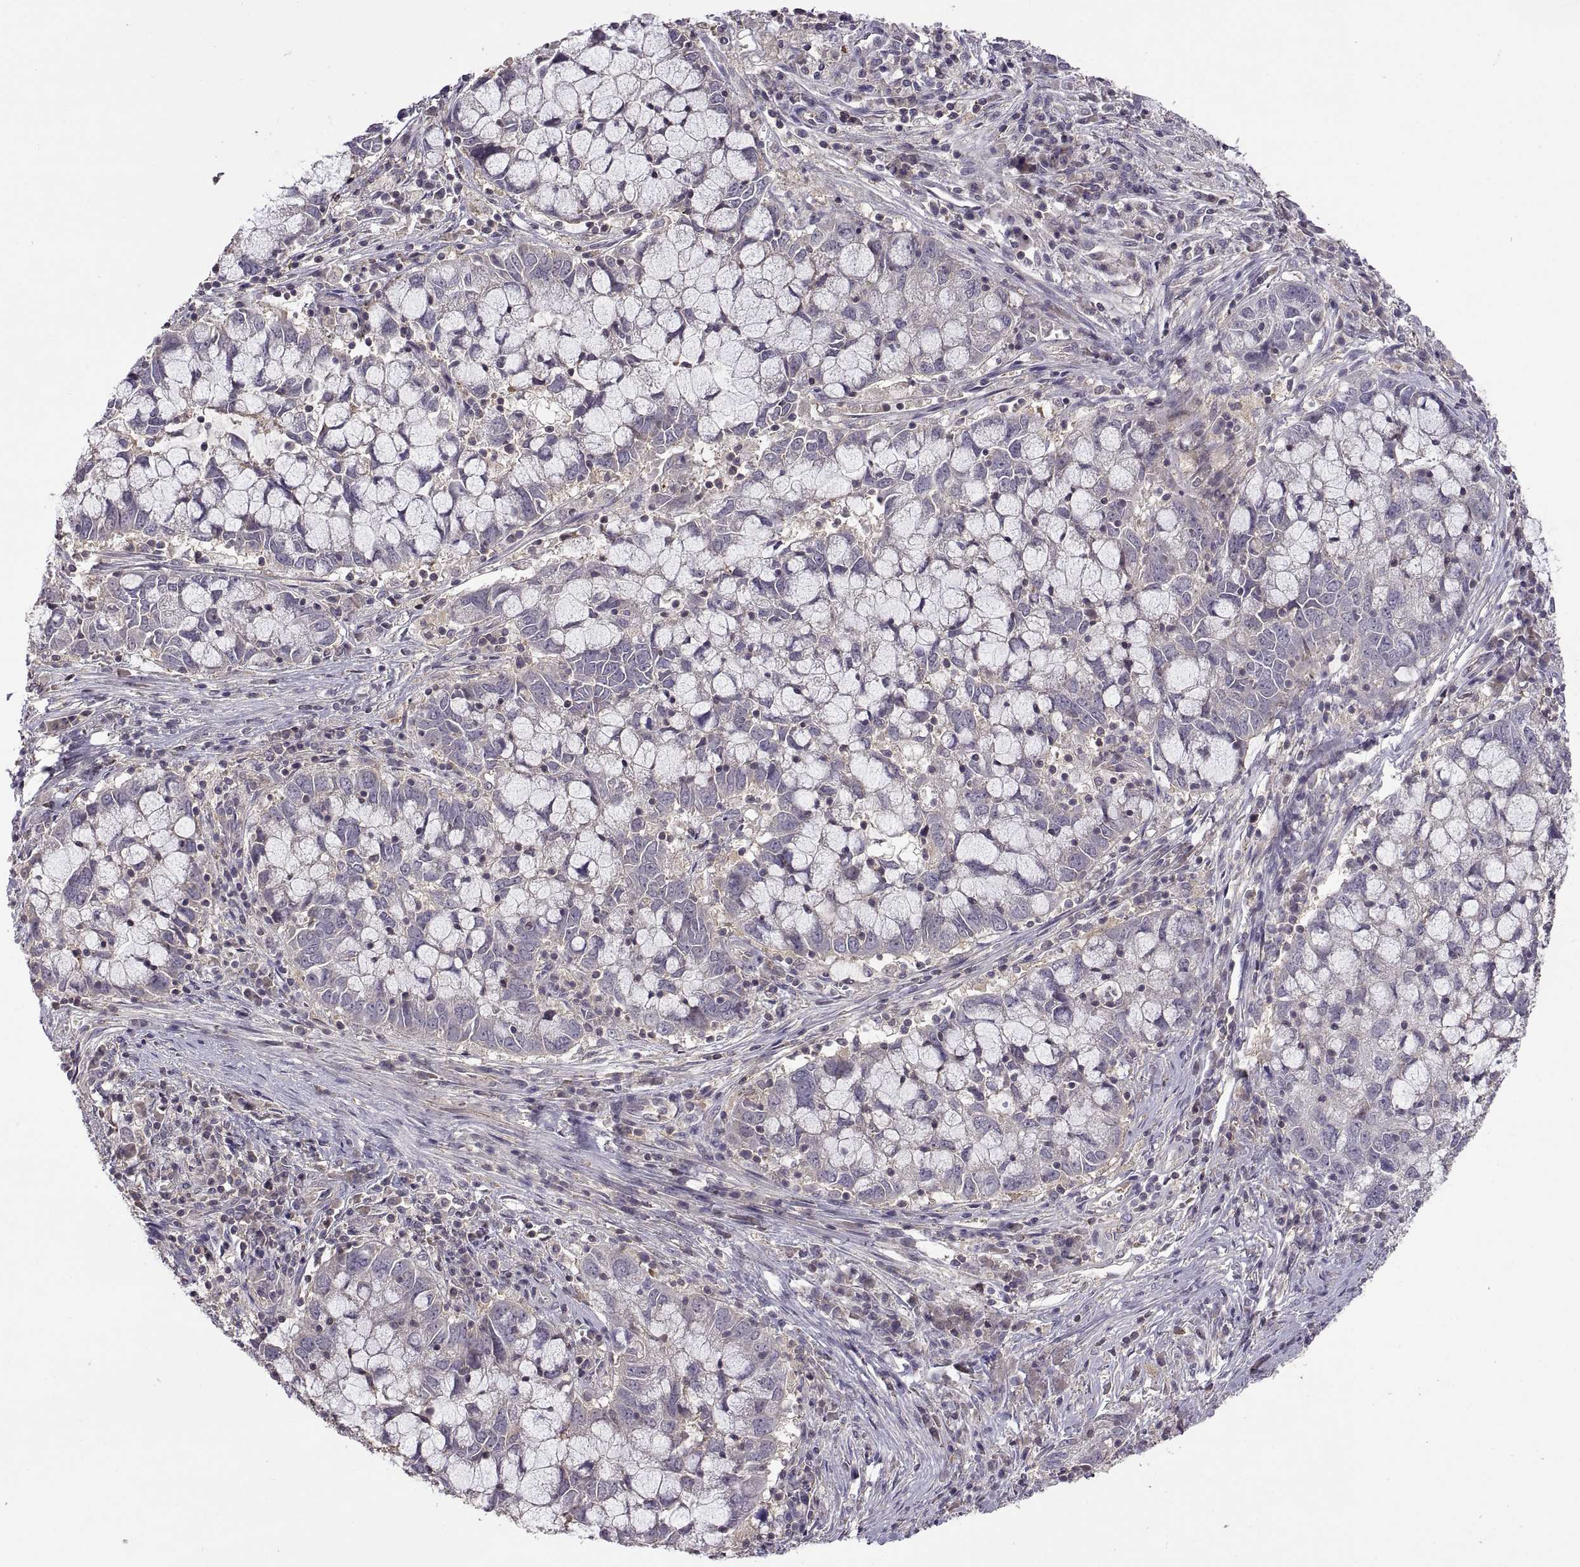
{"staining": {"intensity": "negative", "quantity": "none", "location": "none"}, "tissue": "cervical cancer", "cell_type": "Tumor cells", "image_type": "cancer", "snomed": [{"axis": "morphology", "description": "Adenocarcinoma, NOS"}, {"axis": "topography", "description": "Cervix"}], "caption": "Adenocarcinoma (cervical) stained for a protein using immunohistochemistry shows no expression tumor cells.", "gene": "NMNAT2", "patient": {"sex": "female", "age": 40}}